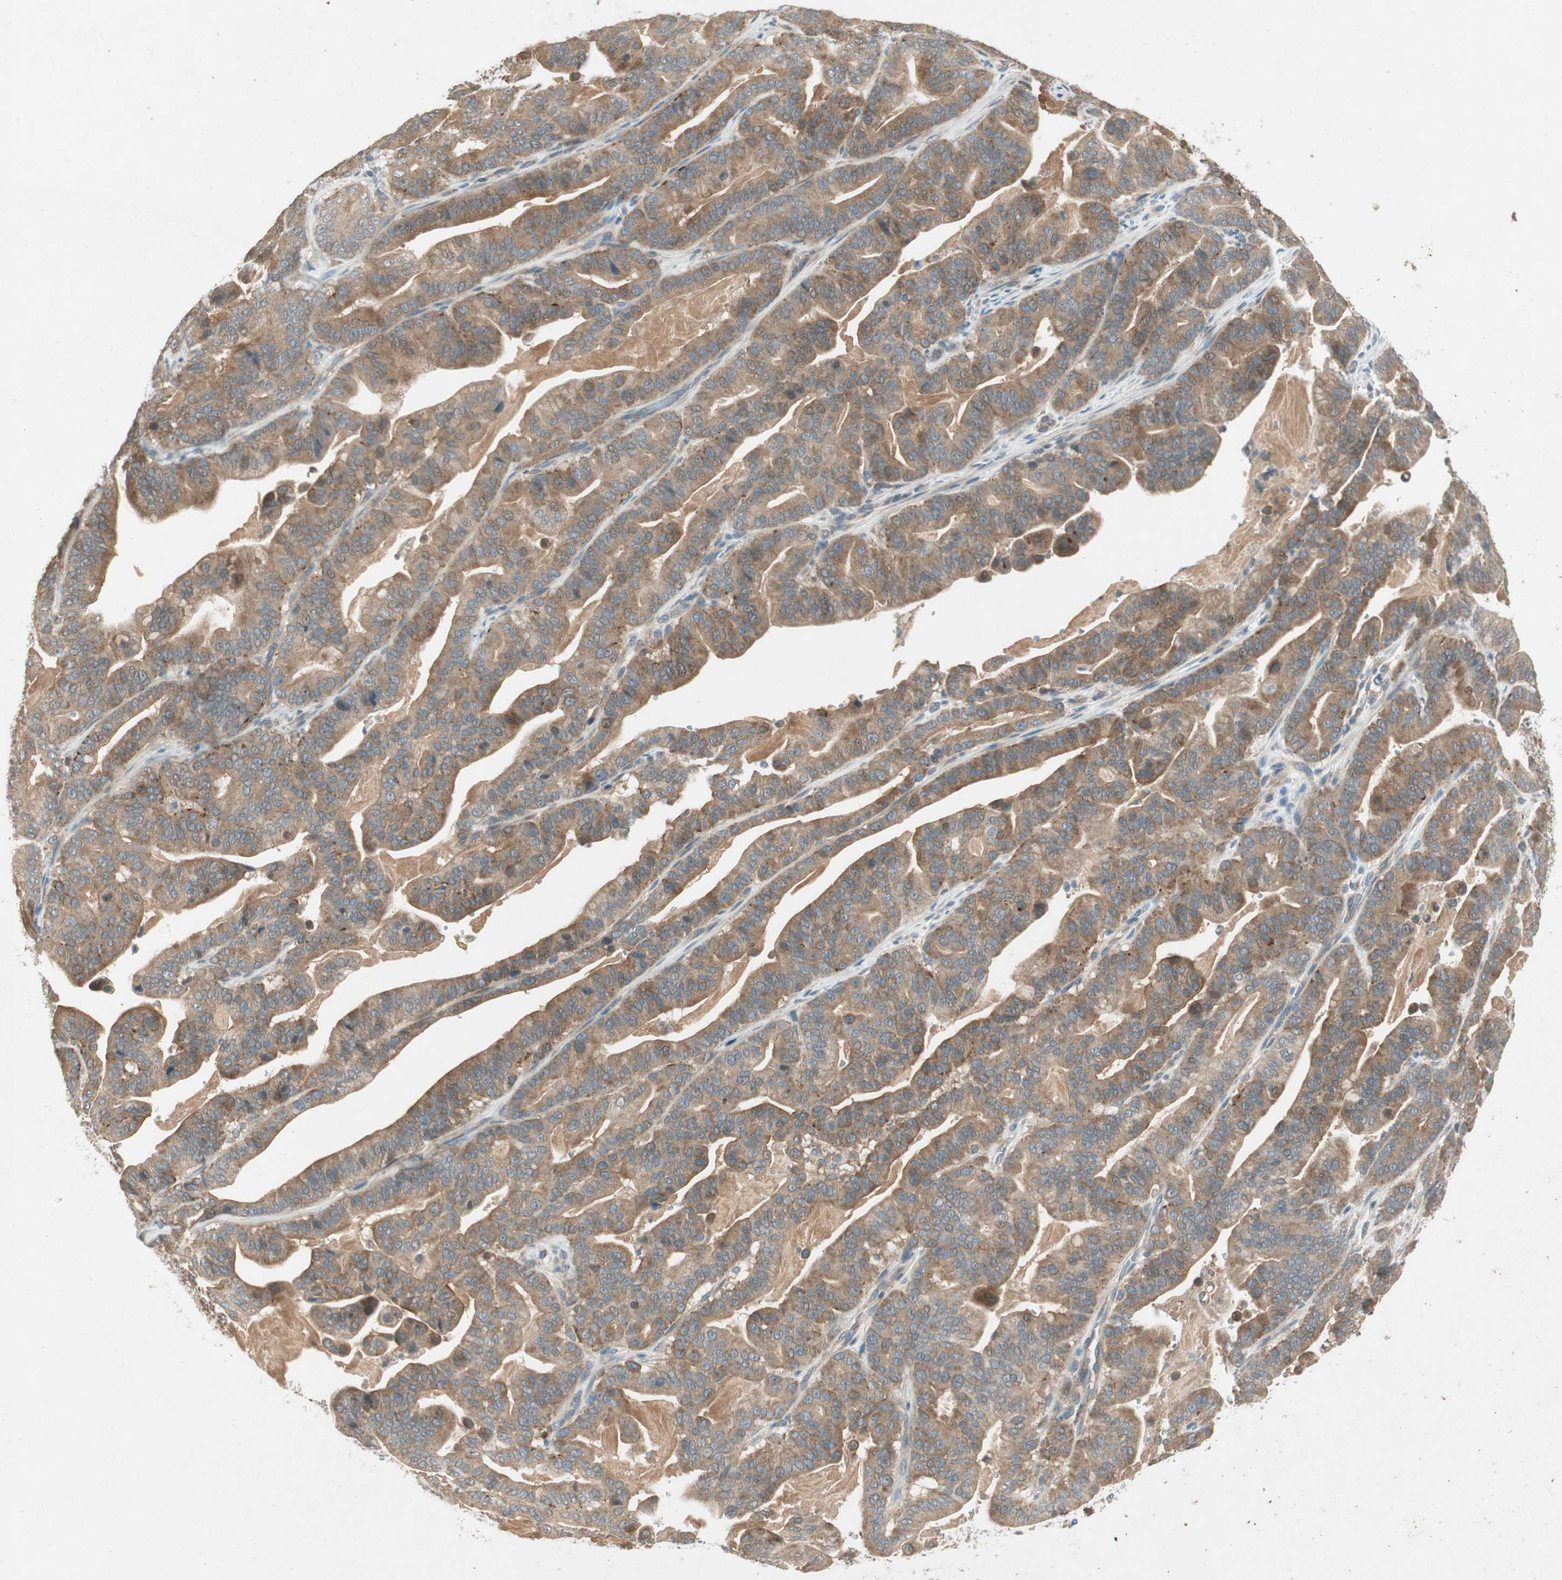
{"staining": {"intensity": "moderate", "quantity": ">75%", "location": "cytoplasmic/membranous"}, "tissue": "pancreatic cancer", "cell_type": "Tumor cells", "image_type": "cancer", "snomed": [{"axis": "morphology", "description": "Adenocarcinoma, NOS"}, {"axis": "topography", "description": "Pancreas"}], "caption": "Moderate cytoplasmic/membranous expression for a protein is present in approximately >75% of tumor cells of pancreatic cancer (adenocarcinoma) using immunohistochemistry.", "gene": "NCLN", "patient": {"sex": "male", "age": 63}}